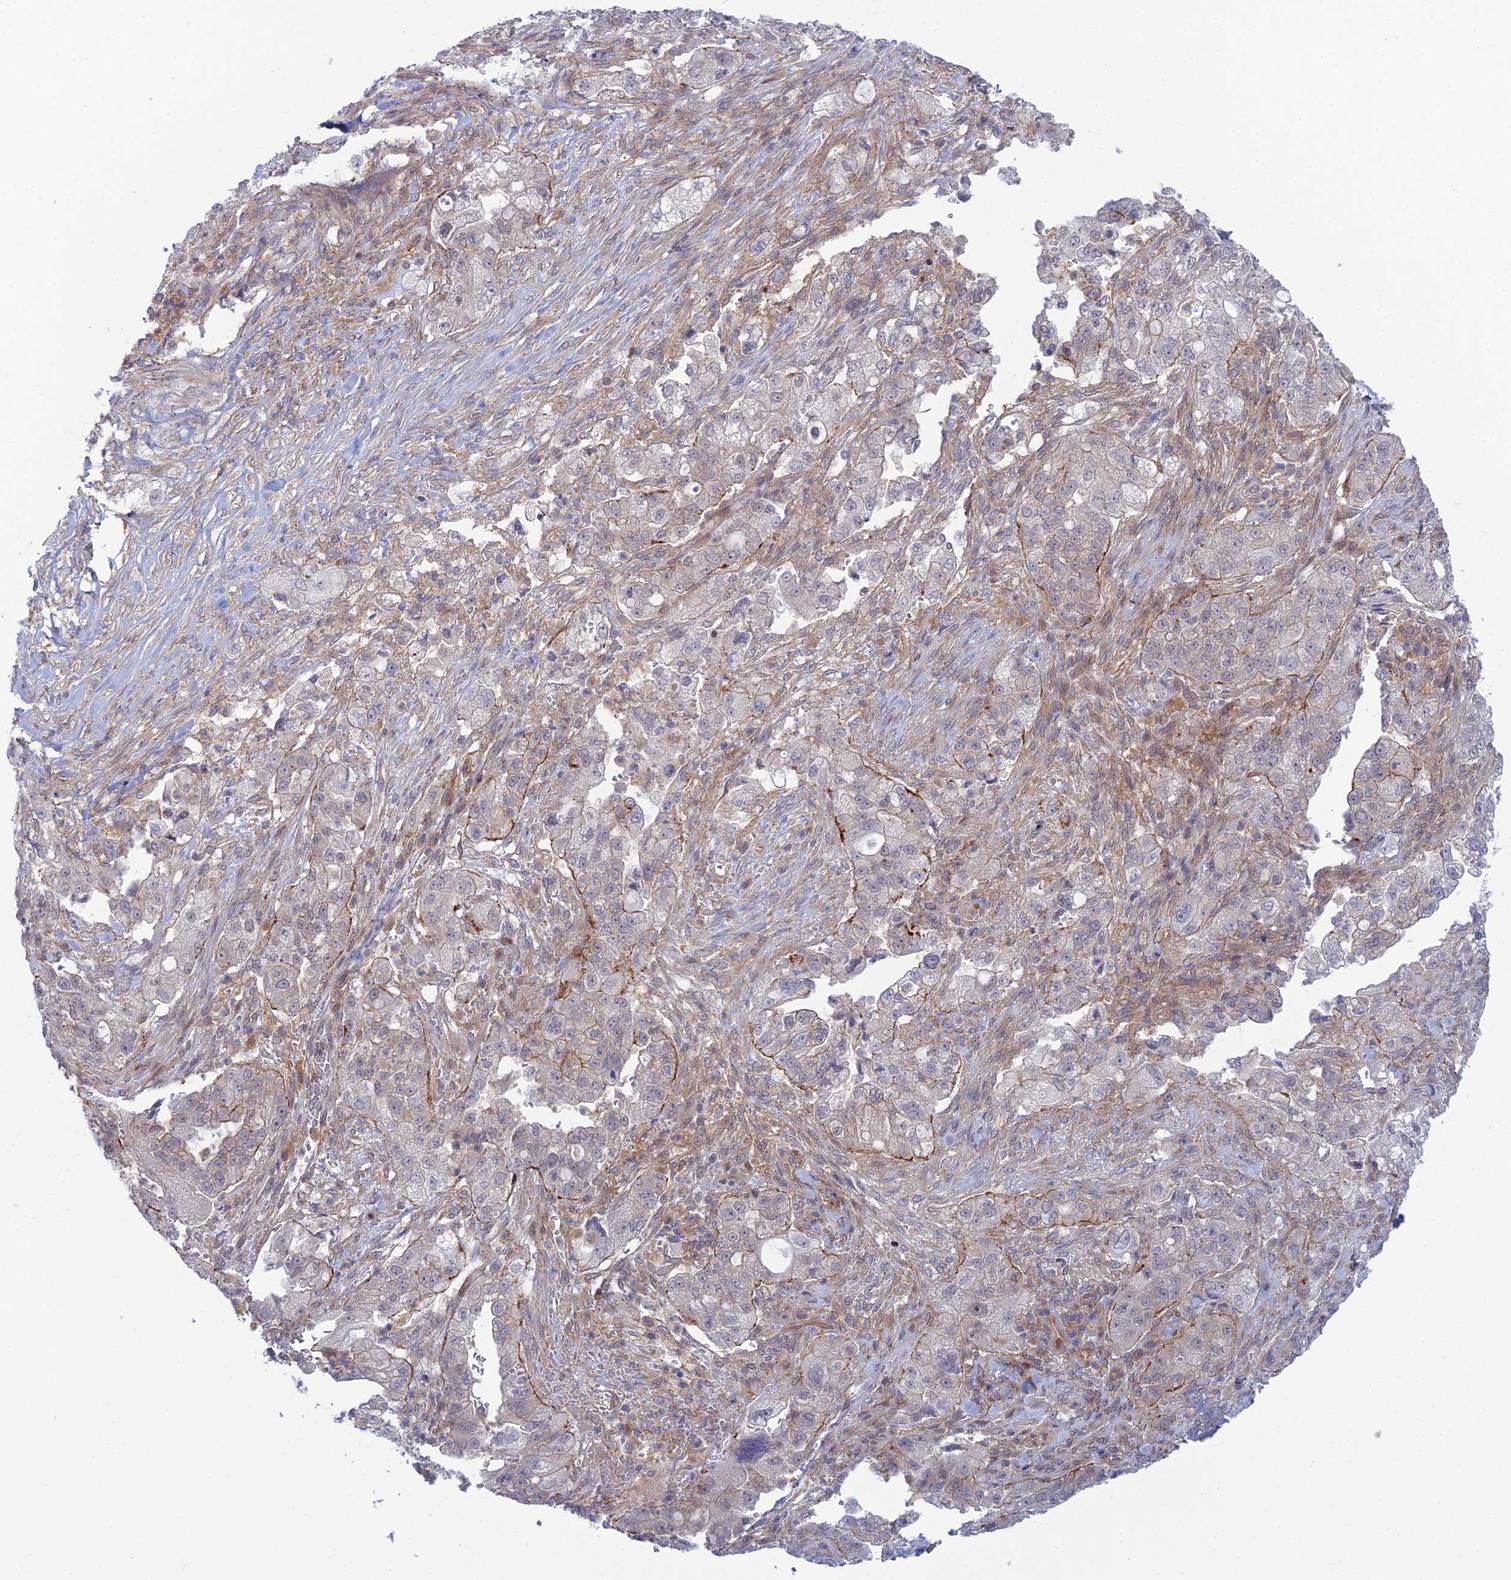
{"staining": {"intensity": "negative", "quantity": "none", "location": "none"}, "tissue": "pancreatic cancer", "cell_type": "Tumor cells", "image_type": "cancer", "snomed": [{"axis": "morphology", "description": "Adenocarcinoma, NOS"}, {"axis": "topography", "description": "Pancreas"}], "caption": "Tumor cells are negative for brown protein staining in pancreatic cancer (adenocarcinoma). (Stains: DAB immunohistochemistry (IHC) with hematoxylin counter stain, Microscopy: brightfield microscopy at high magnification).", "gene": "ABHD1", "patient": {"sex": "female", "age": 78}}